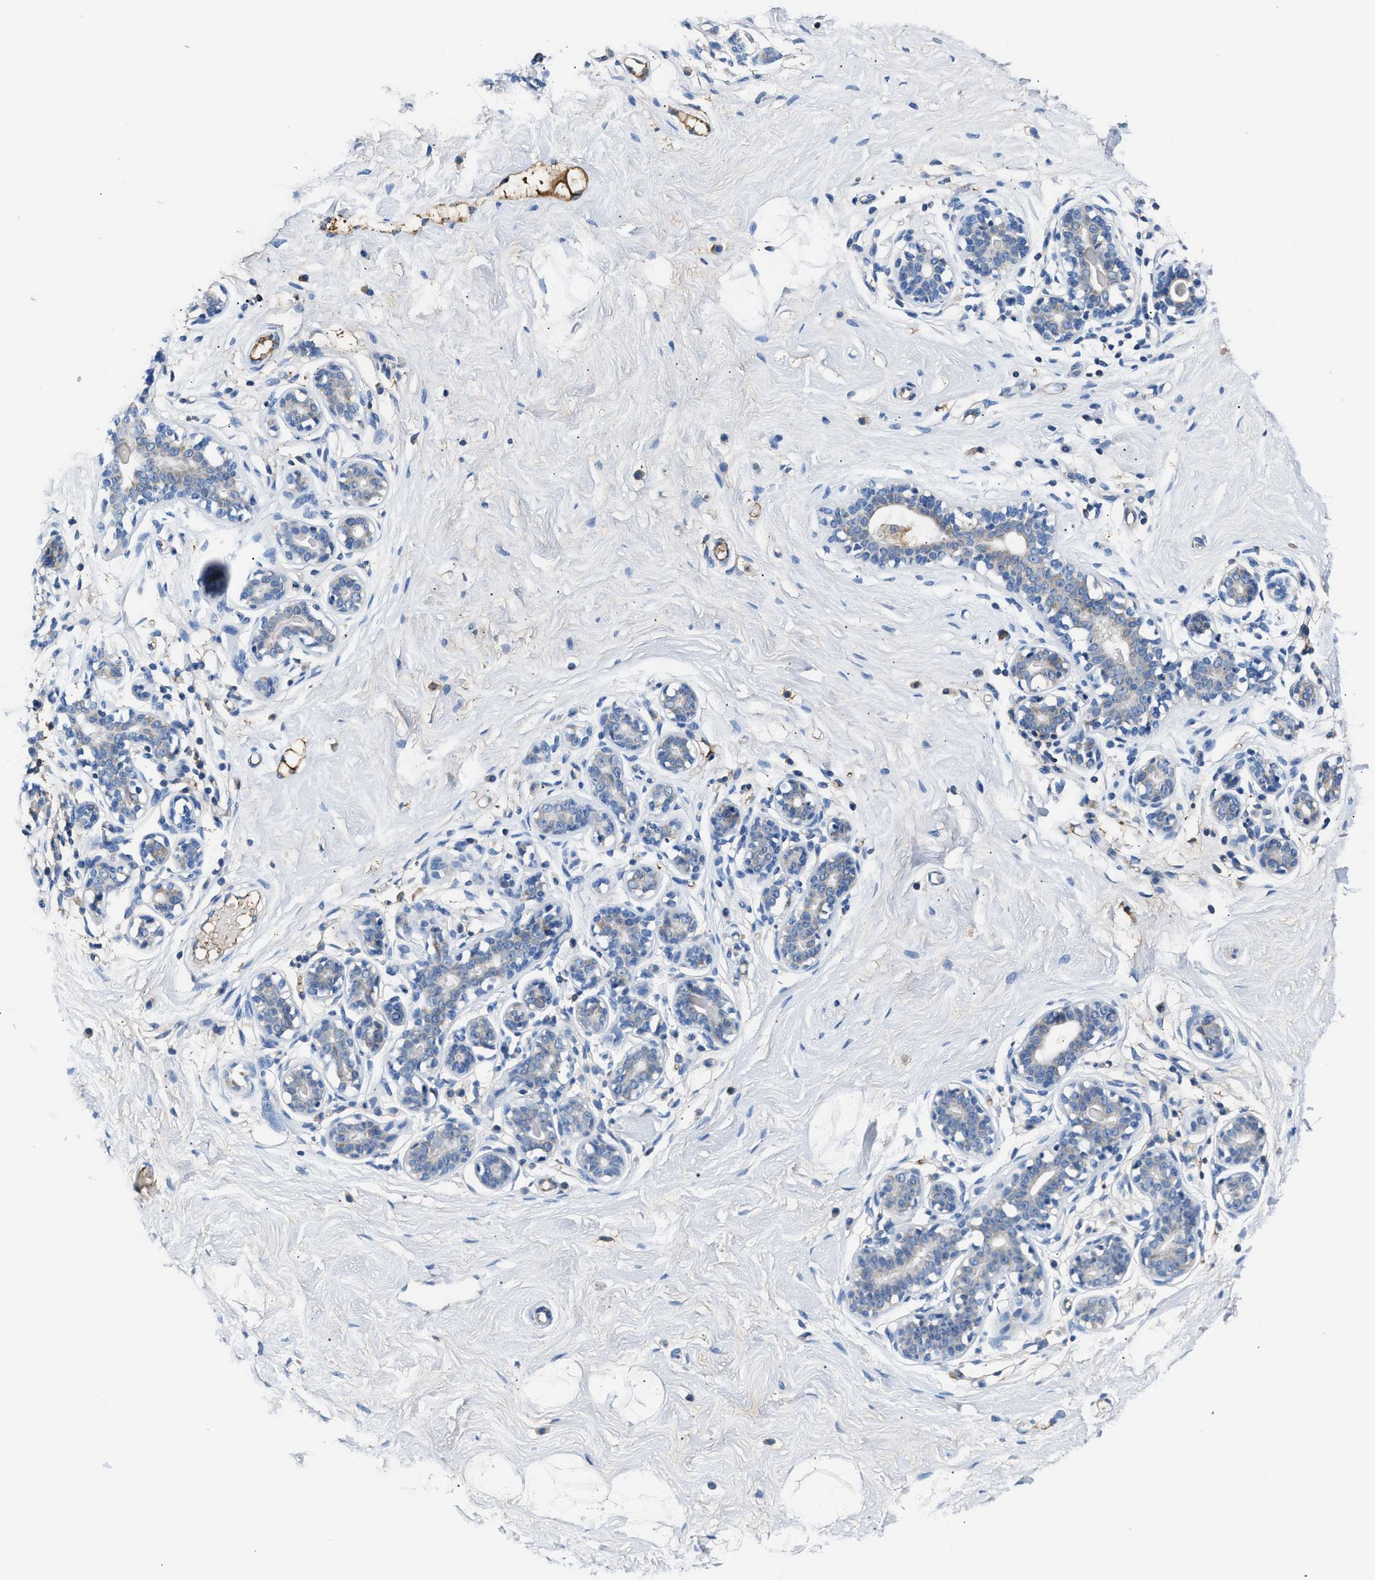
{"staining": {"intensity": "weak", "quantity": ">75%", "location": "cytoplasmic/membranous"}, "tissue": "breast", "cell_type": "Adipocytes", "image_type": "normal", "snomed": [{"axis": "morphology", "description": "Normal tissue, NOS"}, {"axis": "topography", "description": "Breast"}], "caption": "A brown stain labels weak cytoplasmic/membranous positivity of a protein in adipocytes of benign human breast. Nuclei are stained in blue.", "gene": "TUT7", "patient": {"sex": "female", "age": 23}}